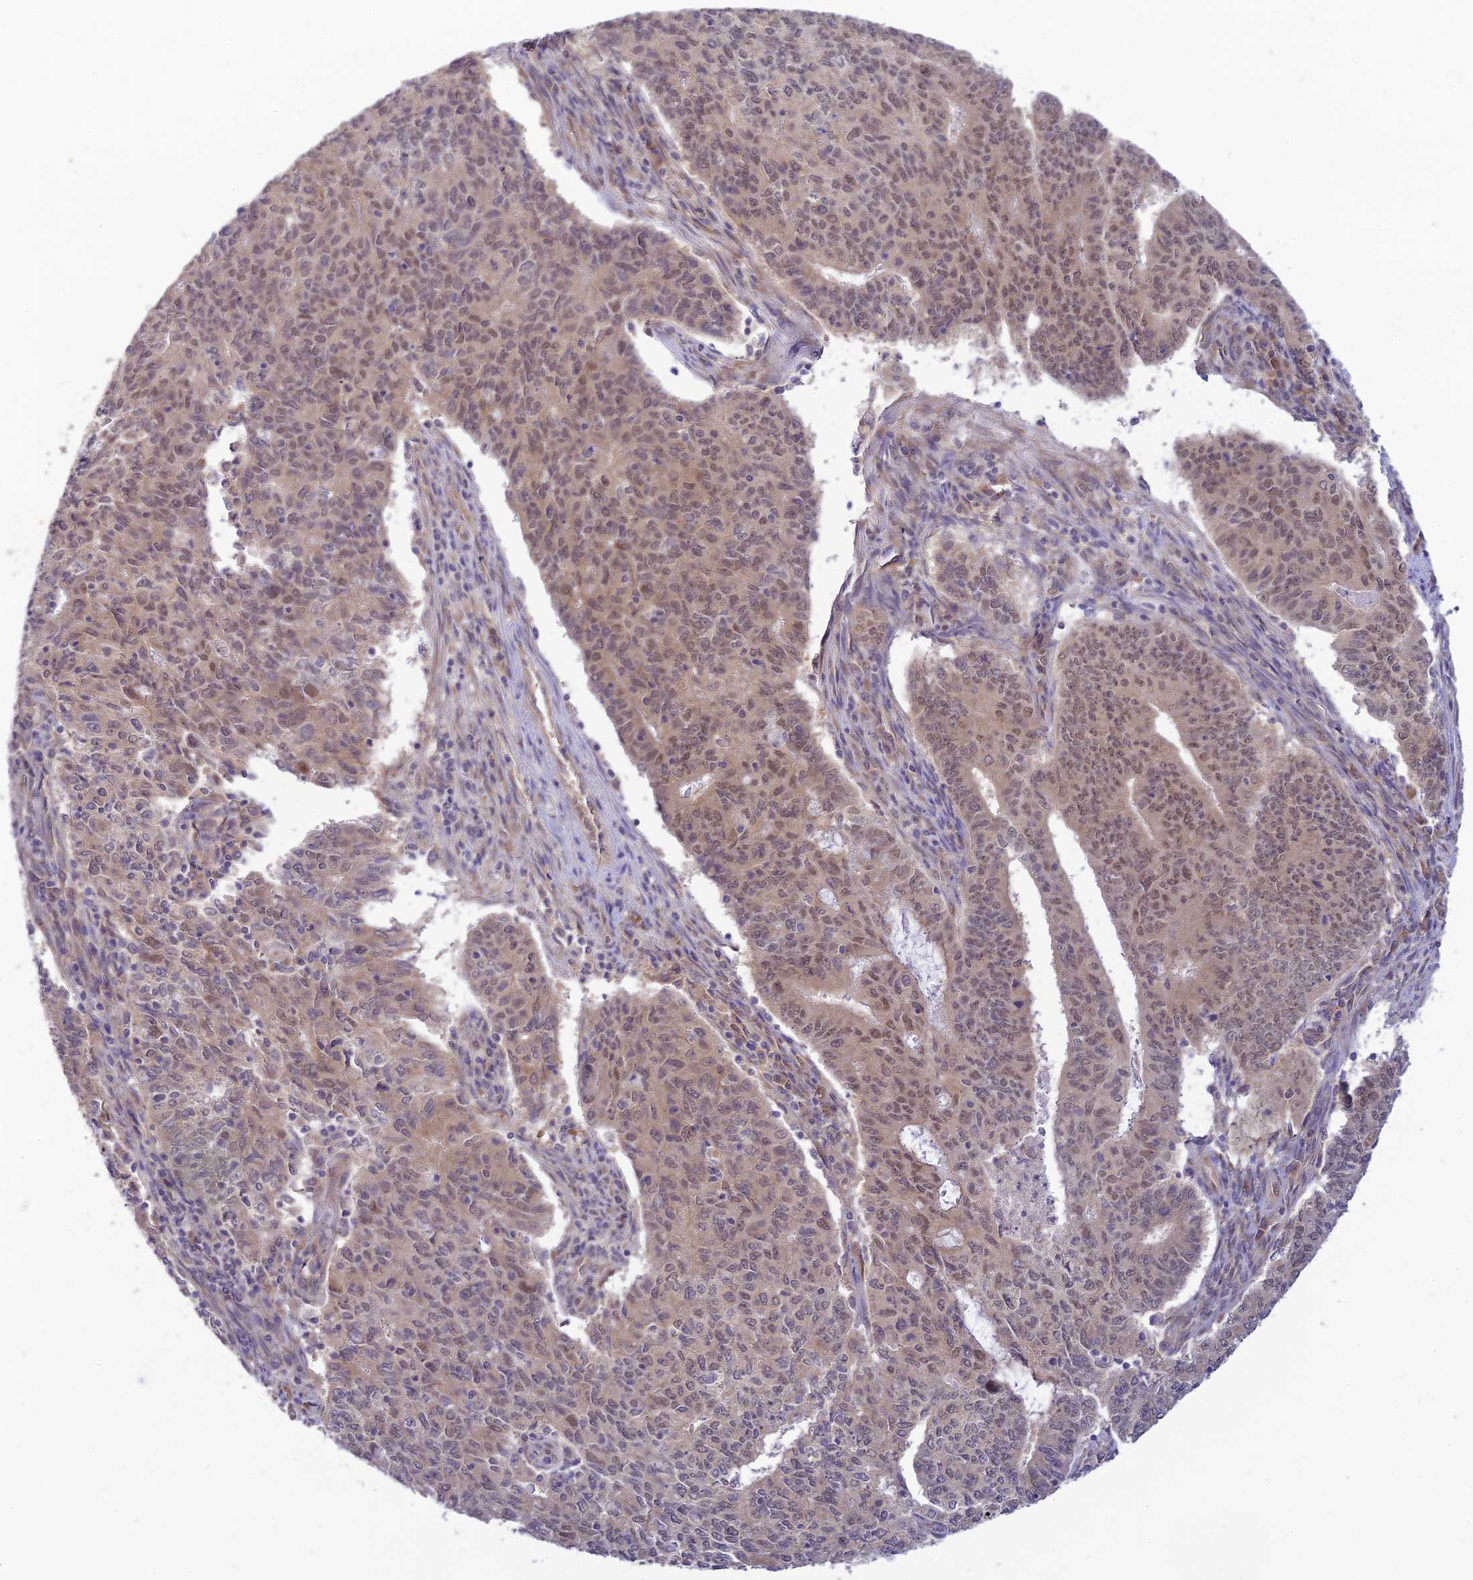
{"staining": {"intensity": "weak", "quantity": "25%-75%", "location": "nuclear"}, "tissue": "endometrial cancer", "cell_type": "Tumor cells", "image_type": "cancer", "snomed": [{"axis": "morphology", "description": "Adenocarcinoma, NOS"}, {"axis": "topography", "description": "Endometrium"}], "caption": "High-magnification brightfield microscopy of adenocarcinoma (endometrial) stained with DAB (brown) and counterstained with hematoxylin (blue). tumor cells exhibit weak nuclear staining is seen in about25%-75% of cells. The staining is performed using DAB brown chromogen to label protein expression. The nuclei are counter-stained blue using hematoxylin.", "gene": "SKIC8", "patient": {"sex": "female", "age": 59}}